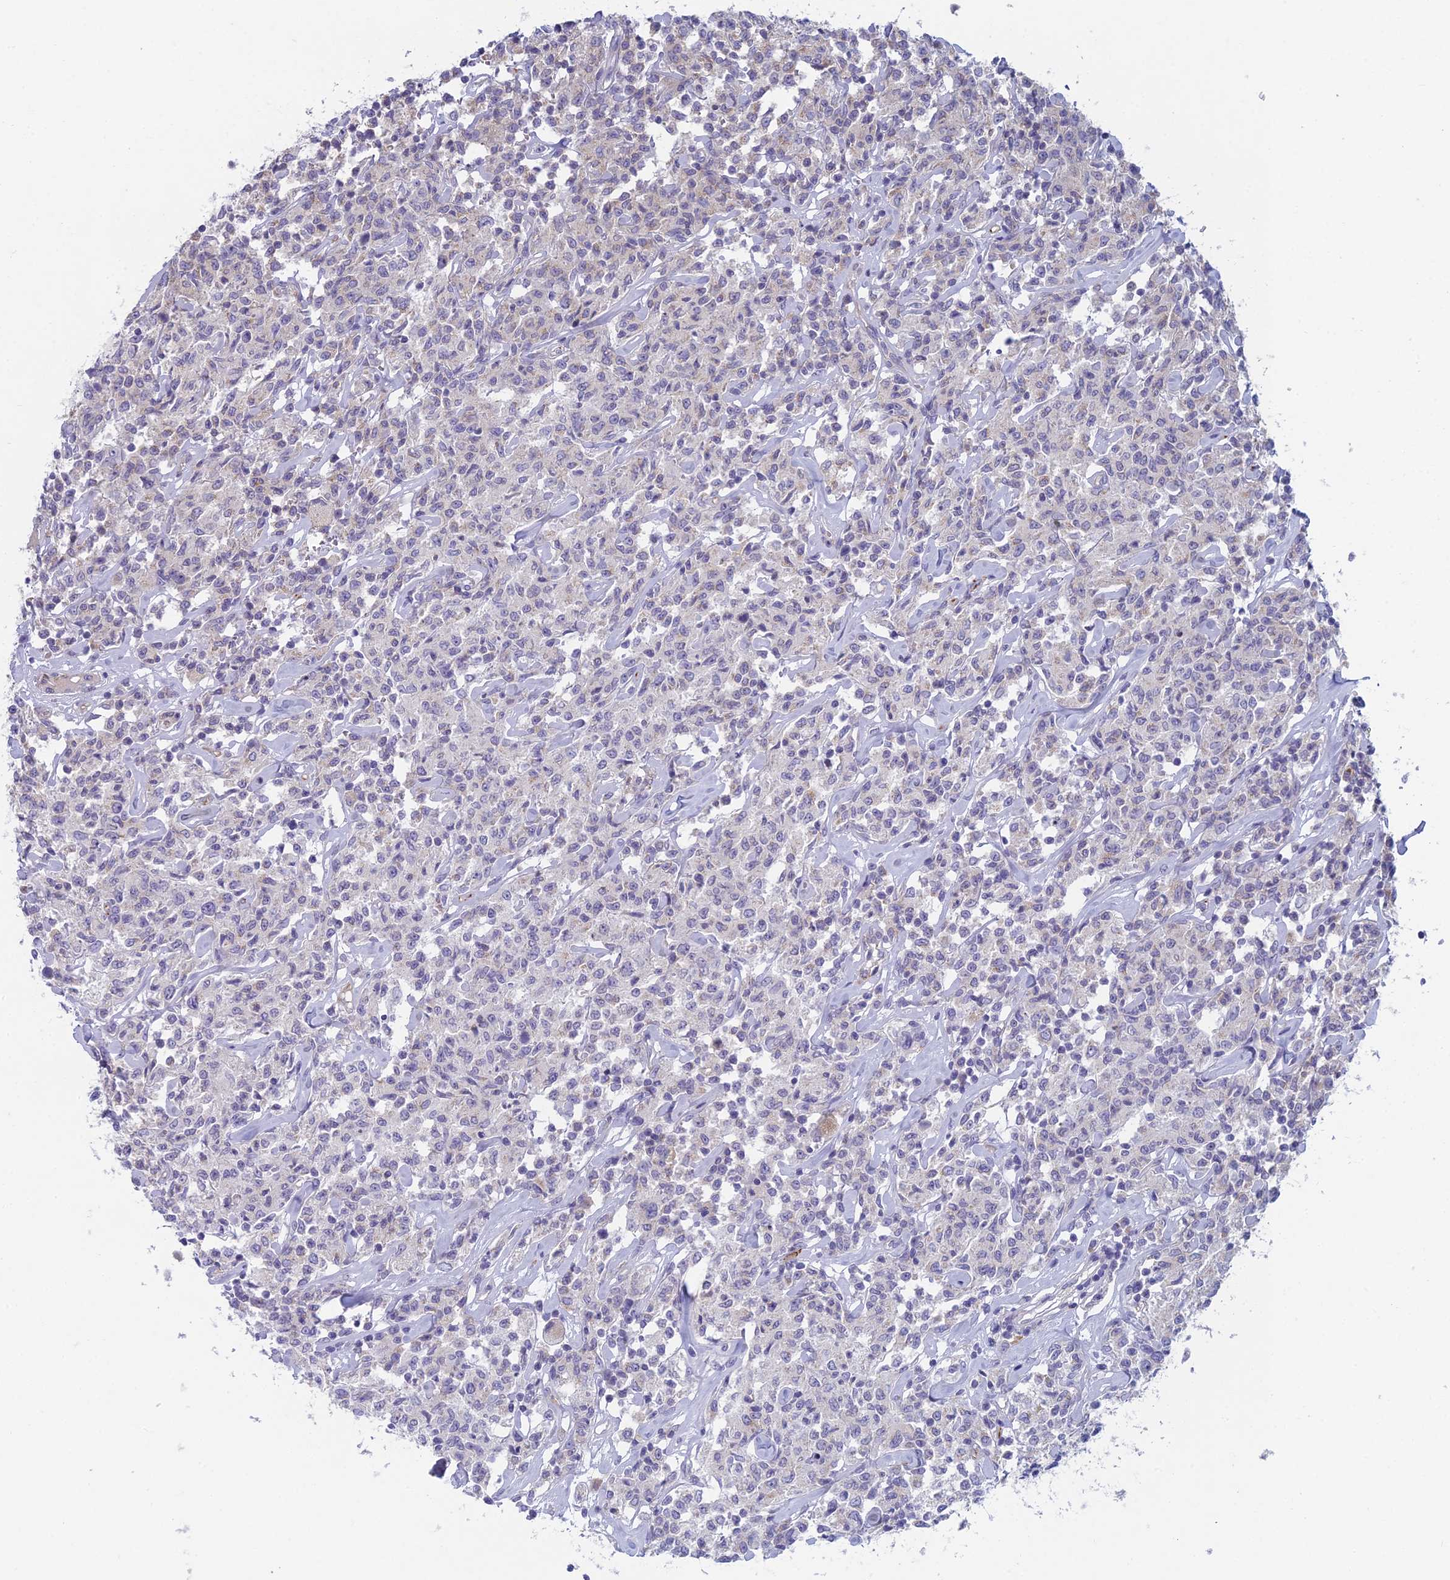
{"staining": {"intensity": "negative", "quantity": "none", "location": "none"}, "tissue": "lymphoma", "cell_type": "Tumor cells", "image_type": "cancer", "snomed": [{"axis": "morphology", "description": "Malignant lymphoma, non-Hodgkin's type, Low grade"}, {"axis": "topography", "description": "Small intestine"}], "caption": "An immunohistochemistry micrograph of lymphoma is shown. There is no staining in tumor cells of lymphoma. Nuclei are stained in blue.", "gene": "FERD3L", "patient": {"sex": "female", "age": 59}}